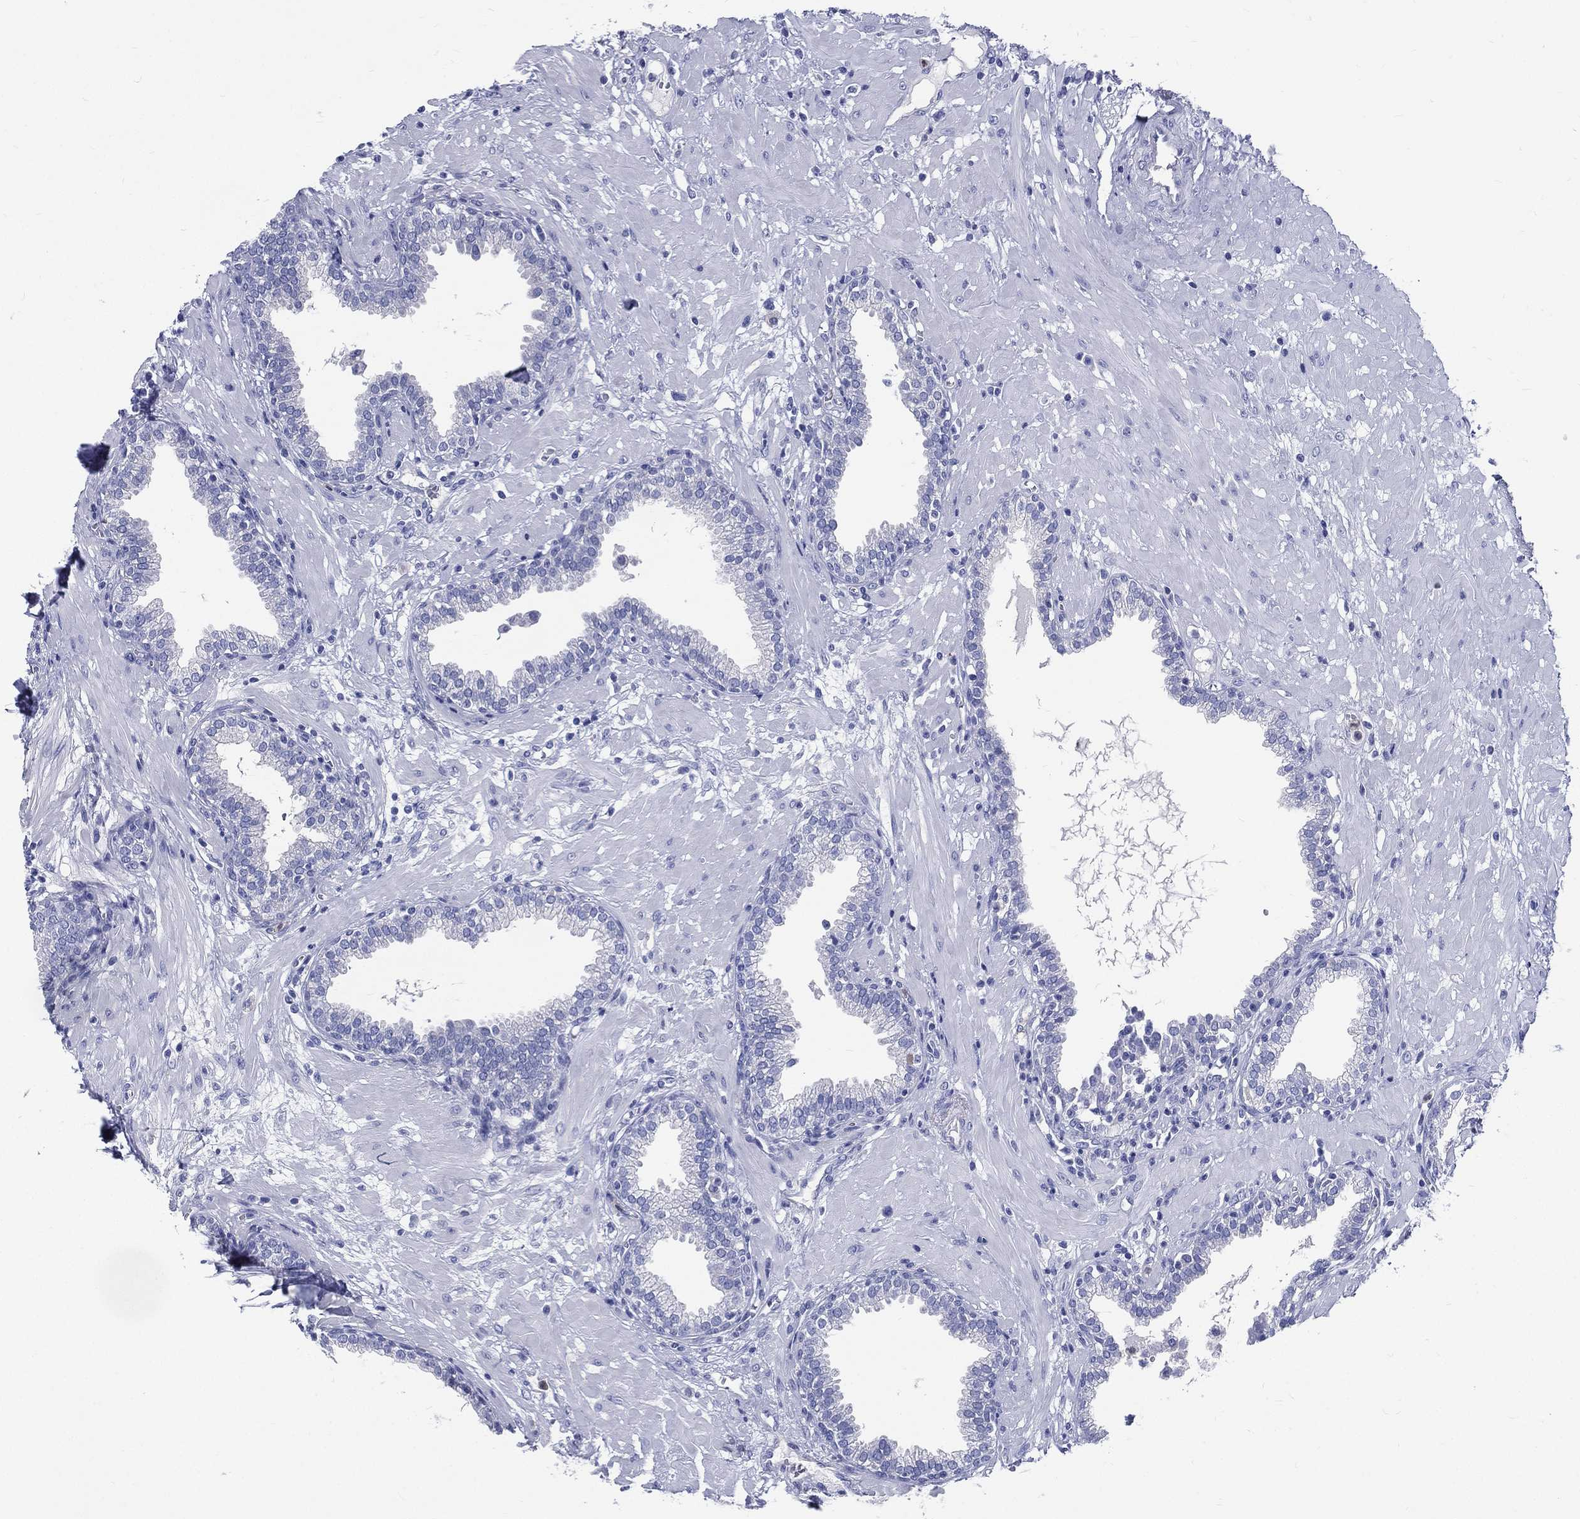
{"staining": {"intensity": "negative", "quantity": "none", "location": "none"}, "tissue": "prostate", "cell_type": "Glandular cells", "image_type": "normal", "snomed": [{"axis": "morphology", "description": "Normal tissue, NOS"}, {"axis": "topography", "description": "Prostate"}], "caption": "Glandular cells show no significant protein expression in benign prostate.", "gene": "DEFB121", "patient": {"sex": "male", "age": 64}}